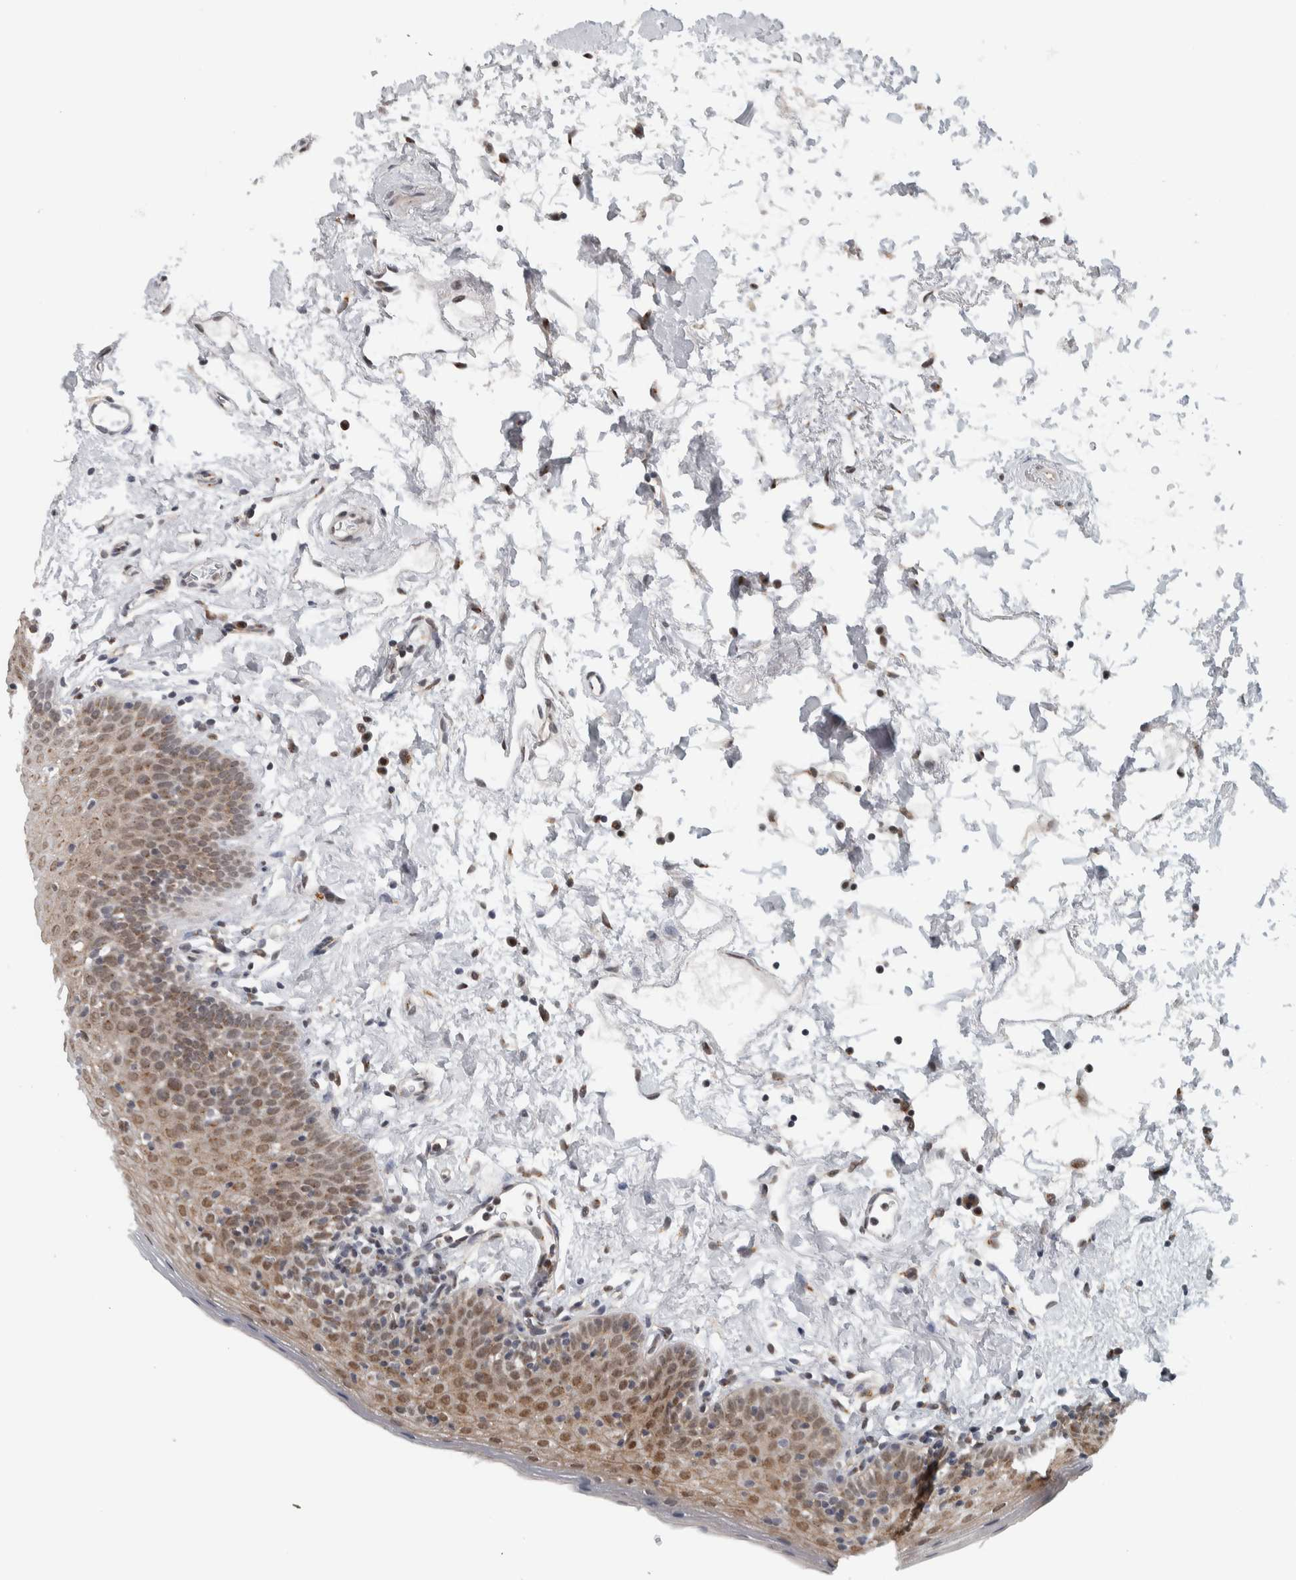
{"staining": {"intensity": "moderate", "quantity": ">75%", "location": "cytoplasmic/membranous,nuclear"}, "tissue": "oral mucosa", "cell_type": "Squamous epithelial cells", "image_type": "normal", "snomed": [{"axis": "morphology", "description": "Normal tissue, NOS"}, {"axis": "topography", "description": "Oral tissue"}], "caption": "Squamous epithelial cells demonstrate medium levels of moderate cytoplasmic/membranous,nuclear positivity in about >75% of cells in unremarkable oral mucosa. The protein of interest is shown in brown color, while the nuclei are stained blue.", "gene": "ZMYND8", "patient": {"sex": "male", "age": 66}}